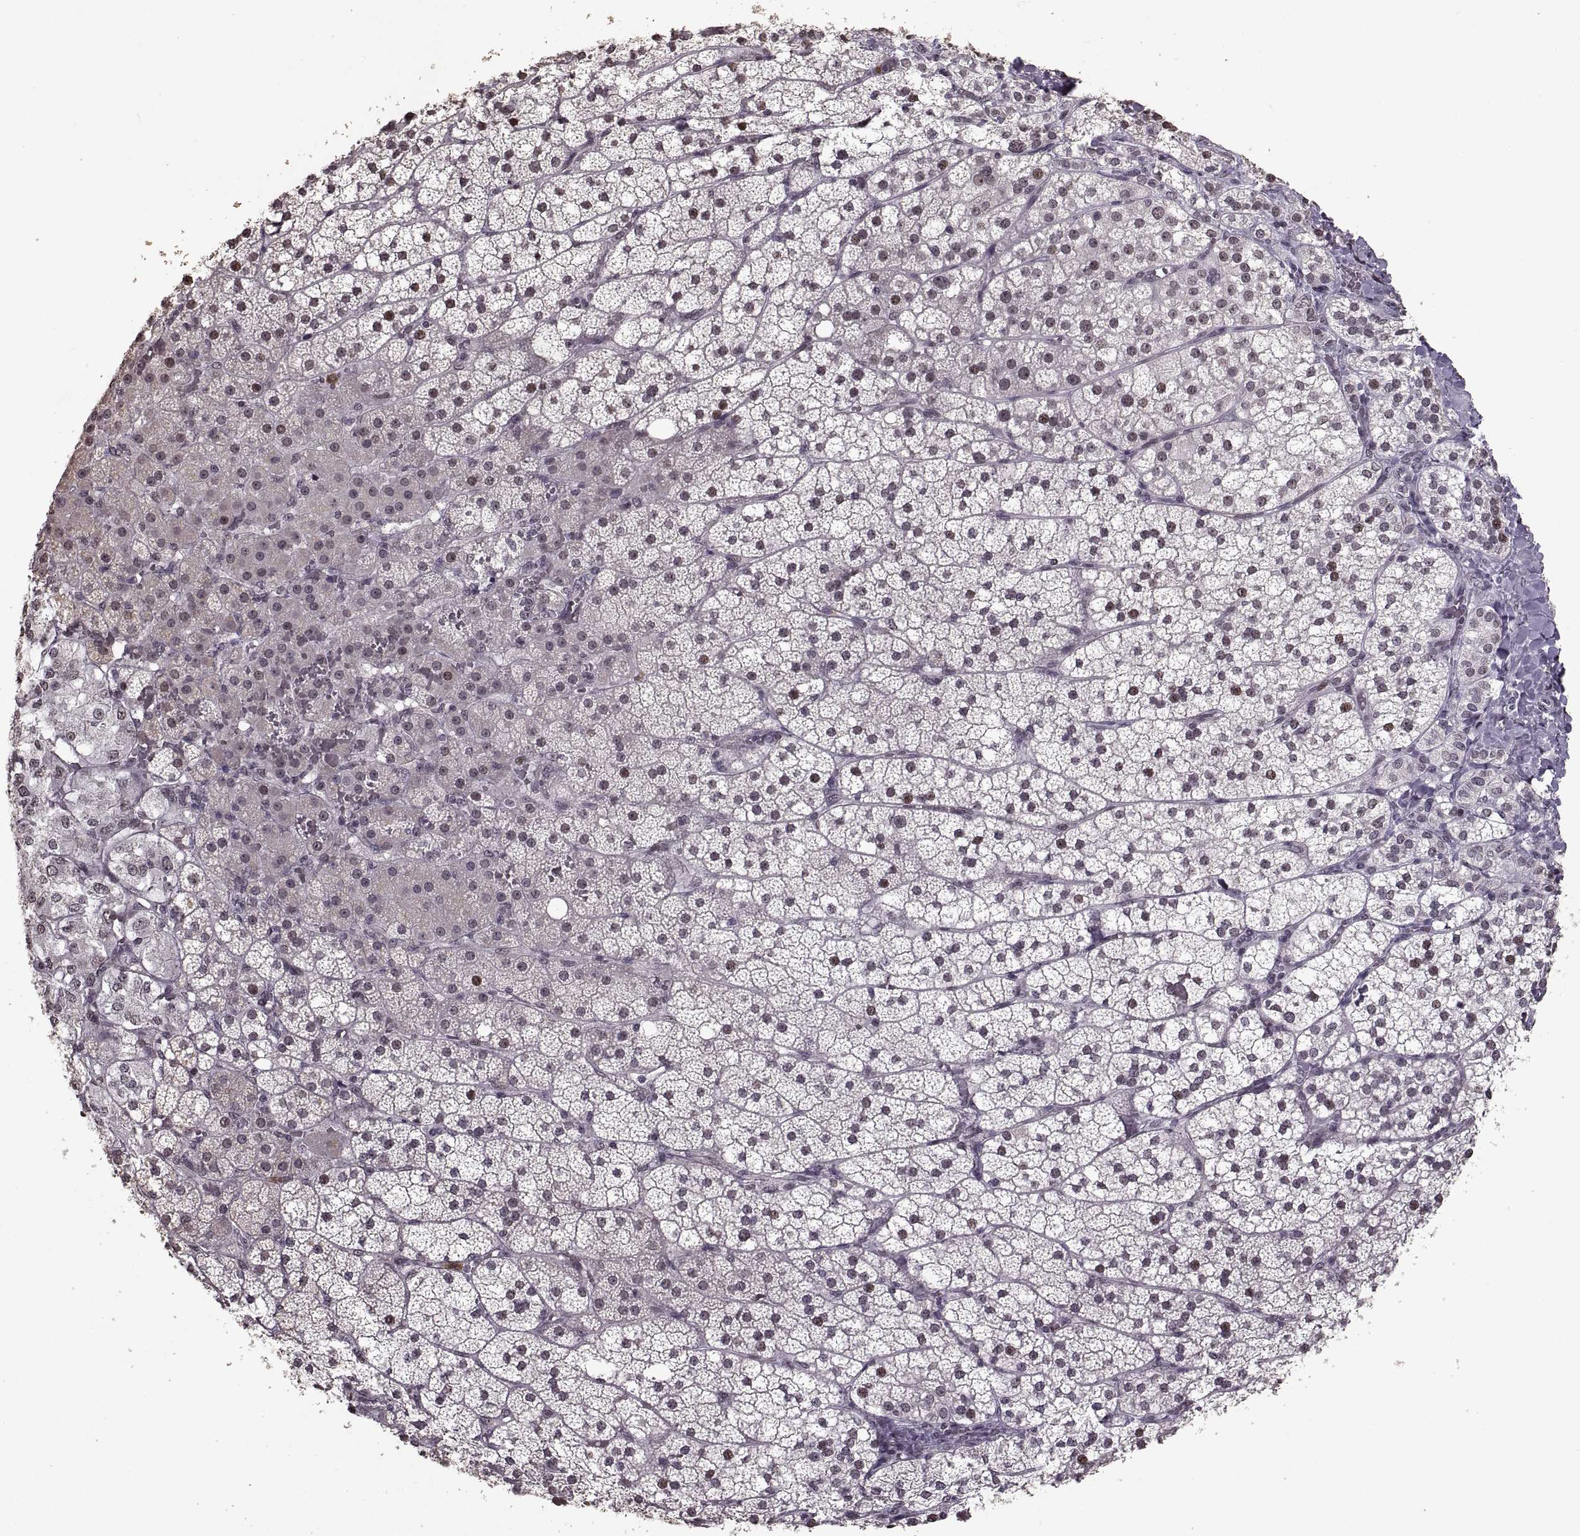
{"staining": {"intensity": "weak", "quantity": "<25%", "location": "nuclear"}, "tissue": "adrenal gland", "cell_type": "Glandular cells", "image_type": "normal", "snomed": [{"axis": "morphology", "description": "Normal tissue, NOS"}, {"axis": "topography", "description": "Adrenal gland"}], "caption": "Immunohistochemistry of unremarkable human adrenal gland reveals no staining in glandular cells. (Immunohistochemistry, brightfield microscopy, high magnification).", "gene": "PALS1", "patient": {"sex": "male", "age": 53}}